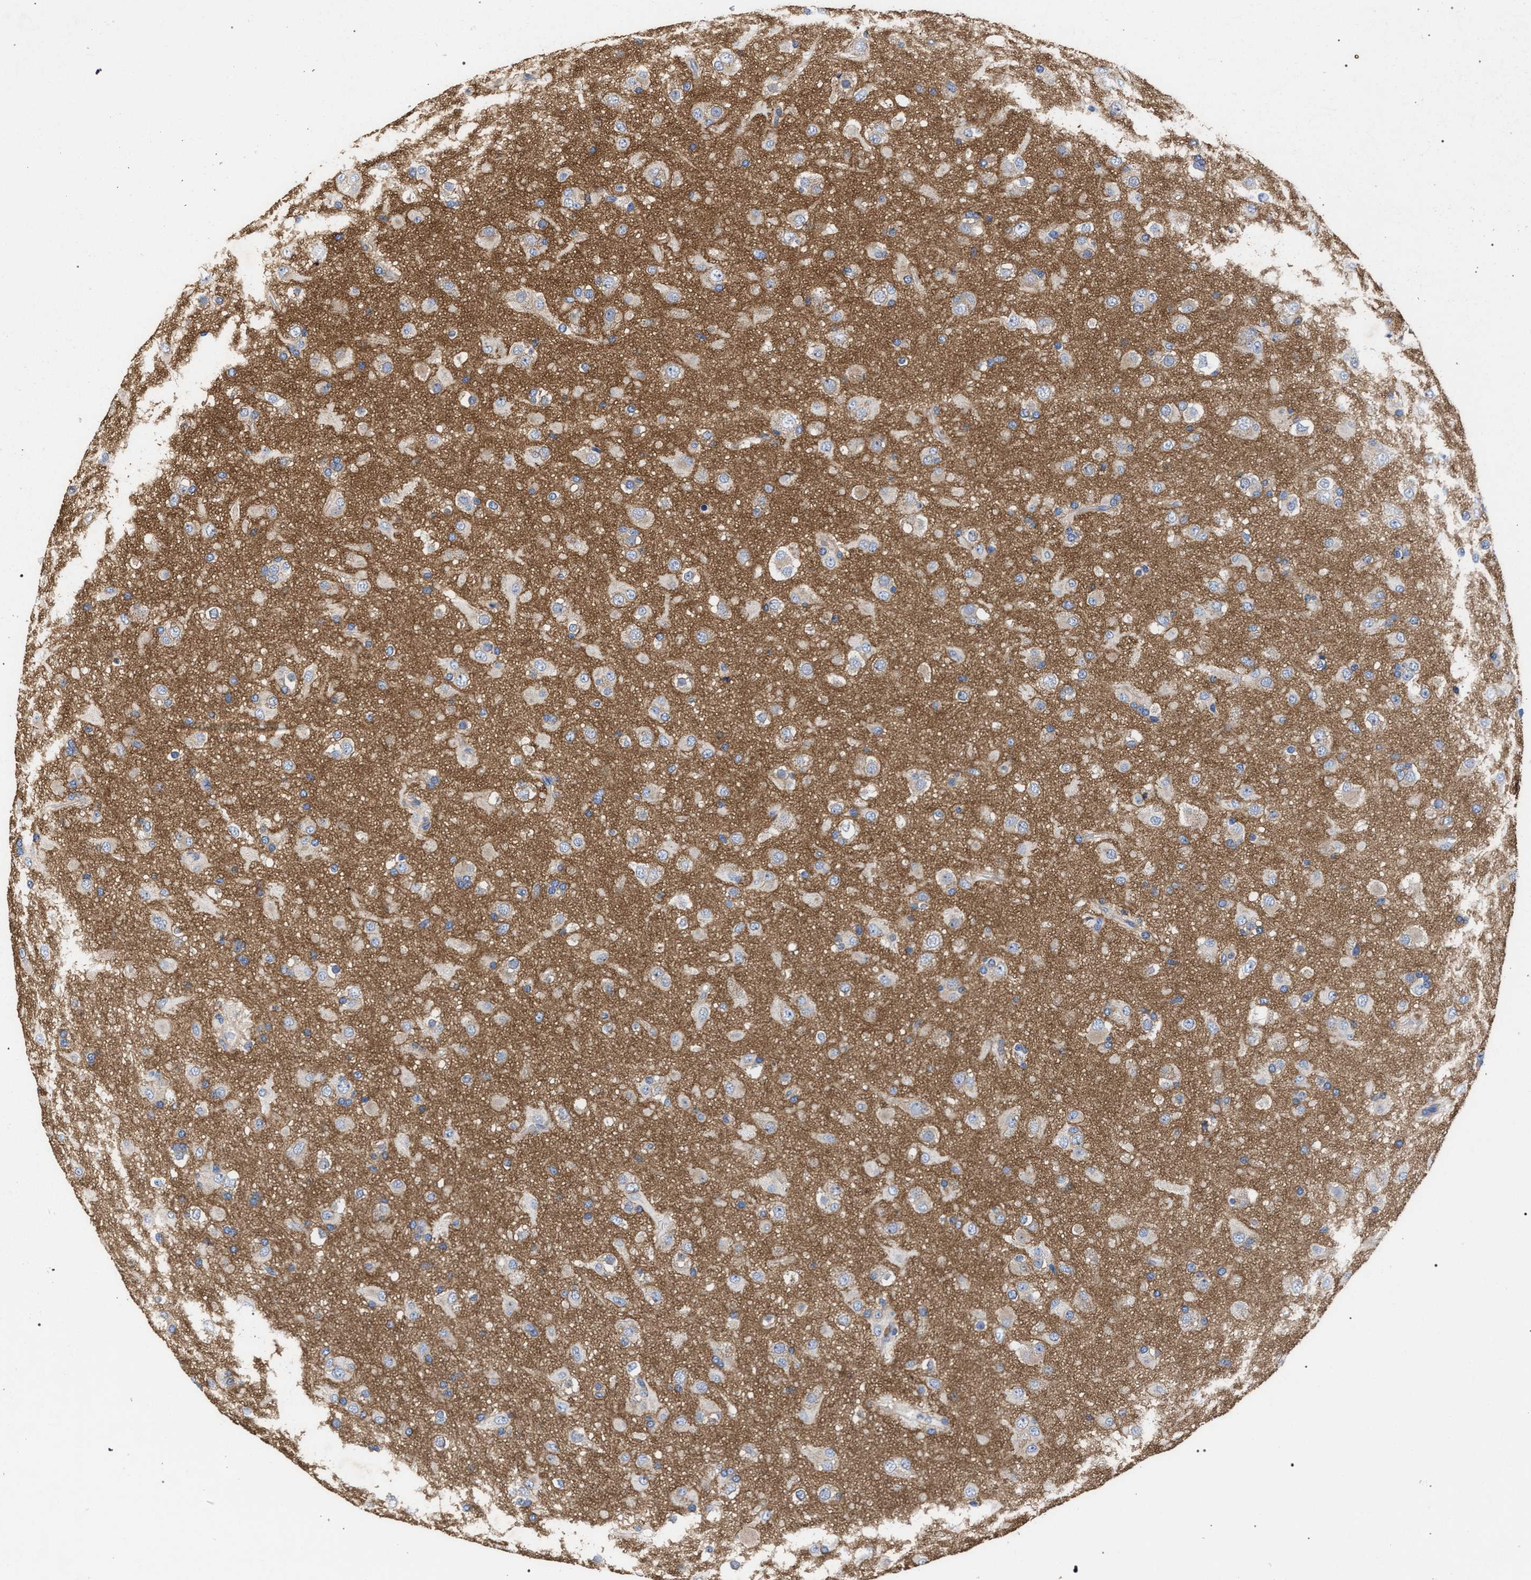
{"staining": {"intensity": "weak", "quantity": ">75%", "location": "cytoplasmic/membranous"}, "tissue": "glioma", "cell_type": "Tumor cells", "image_type": "cancer", "snomed": [{"axis": "morphology", "description": "Glioma, malignant, Low grade"}, {"axis": "topography", "description": "Brain"}], "caption": "A low amount of weak cytoplasmic/membranous staining is seen in about >75% of tumor cells in glioma tissue.", "gene": "CFAP95", "patient": {"sex": "male", "age": 65}}